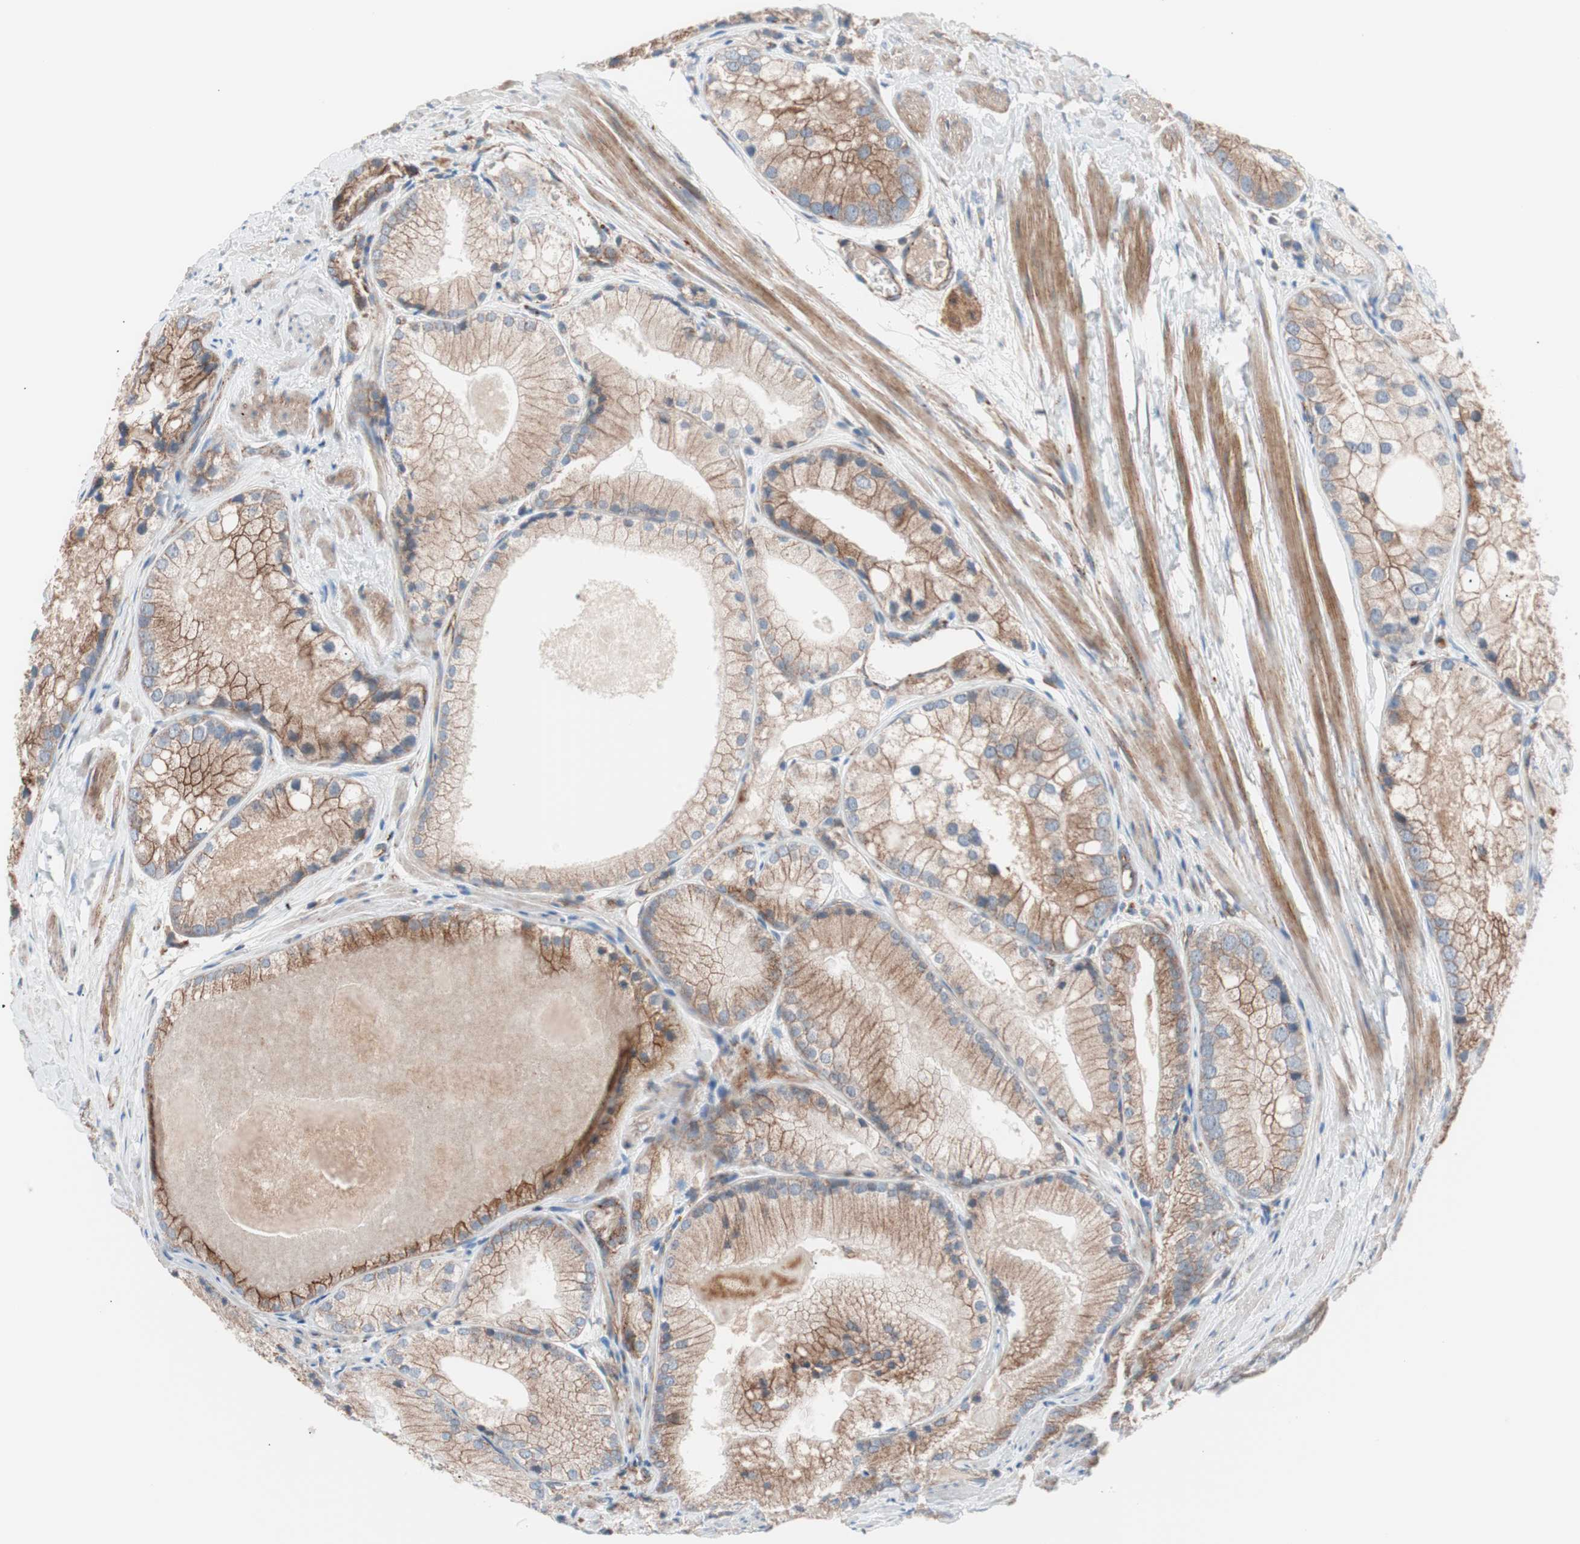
{"staining": {"intensity": "moderate", "quantity": ">75%", "location": "cytoplasmic/membranous"}, "tissue": "prostate cancer", "cell_type": "Tumor cells", "image_type": "cancer", "snomed": [{"axis": "morphology", "description": "Adenocarcinoma, Low grade"}, {"axis": "topography", "description": "Prostate"}], "caption": "This photomicrograph exhibits prostate adenocarcinoma (low-grade) stained with immunohistochemistry to label a protein in brown. The cytoplasmic/membranous of tumor cells show moderate positivity for the protein. Nuclei are counter-stained blue.", "gene": "FLOT2", "patient": {"sex": "male", "age": 69}}